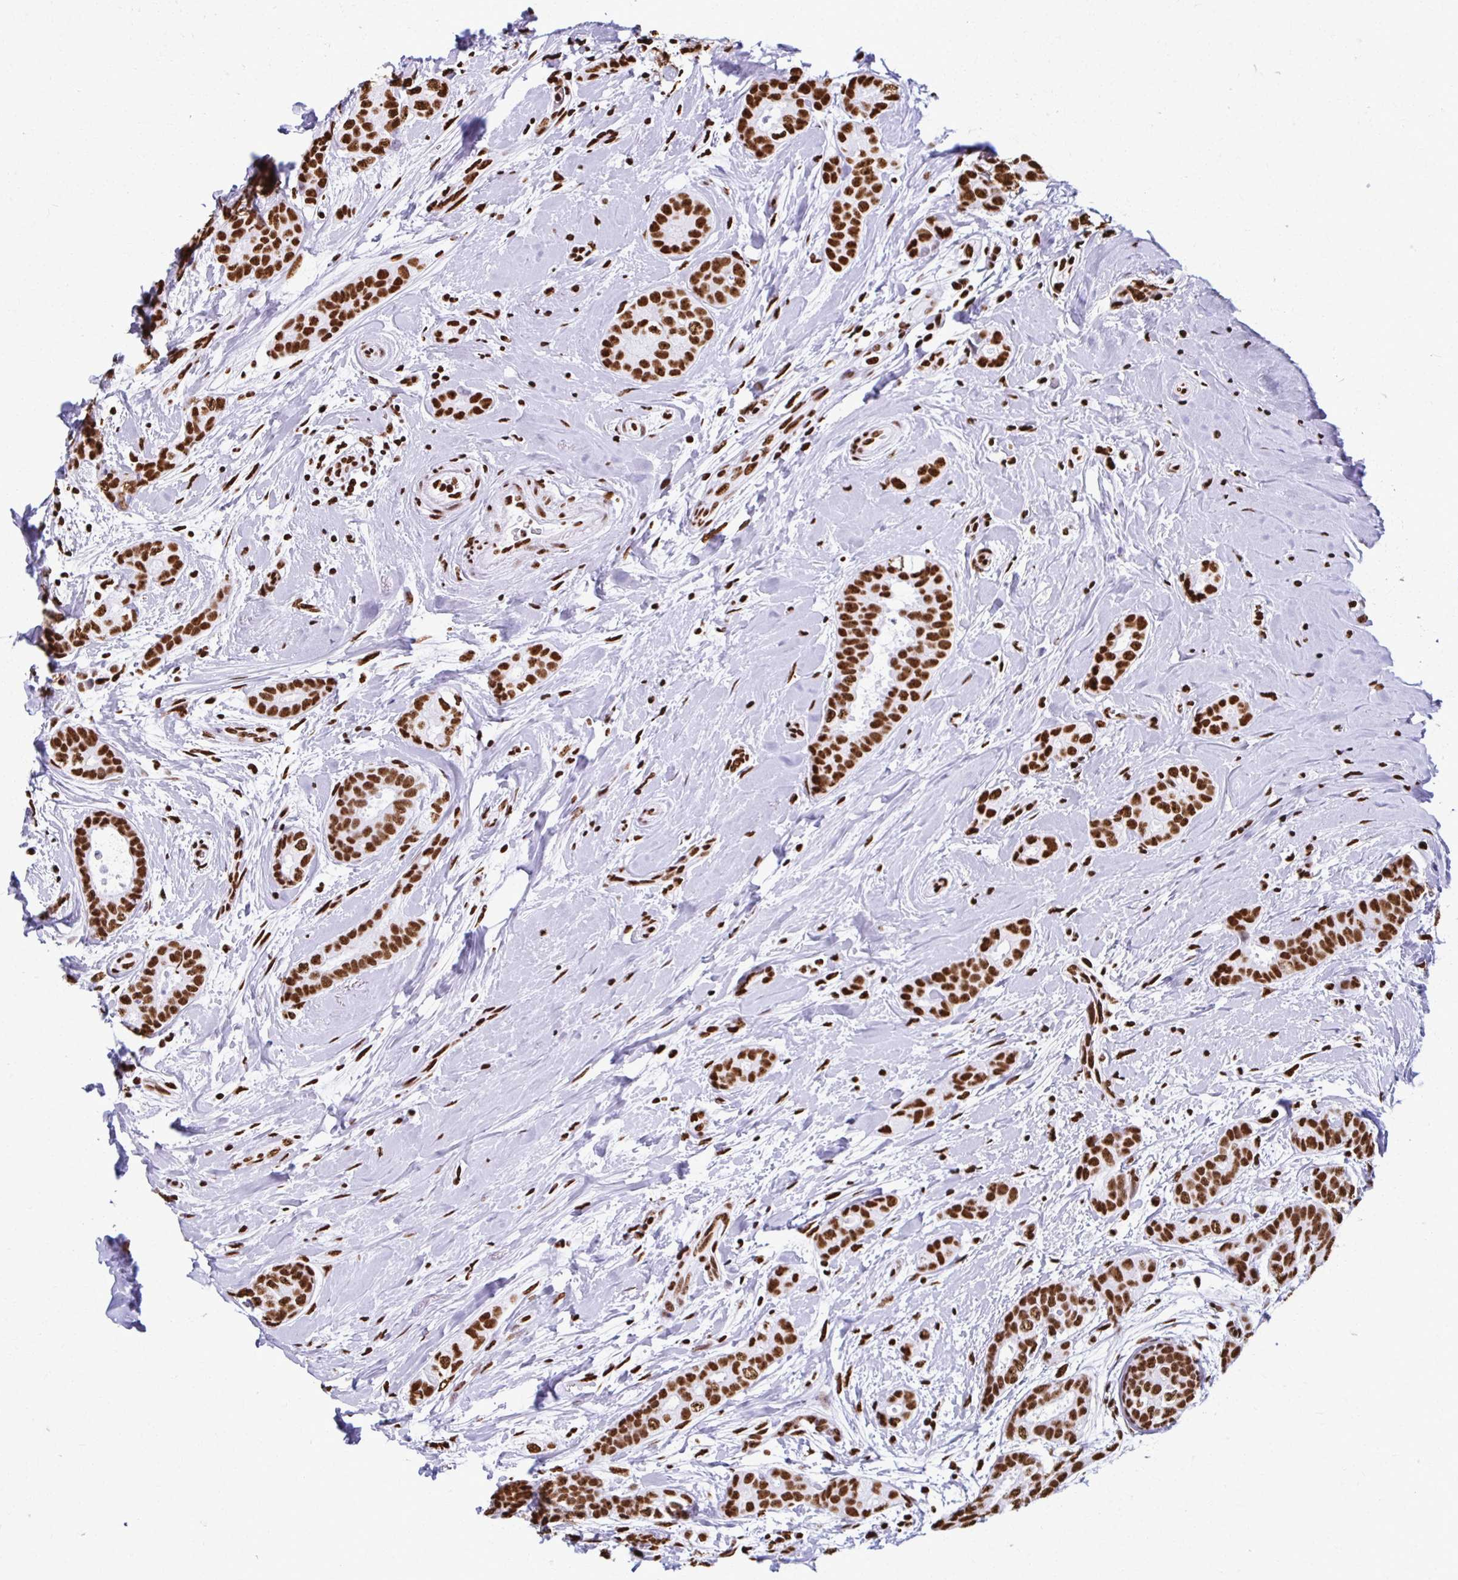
{"staining": {"intensity": "strong", "quantity": ">75%", "location": "nuclear"}, "tissue": "breast cancer", "cell_type": "Tumor cells", "image_type": "cancer", "snomed": [{"axis": "morphology", "description": "Duct carcinoma"}, {"axis": "topography", "description": "Breast"}], "caption": "A brown stain shows strong nuclear expression of a protein in breast cancer tumor cells. (DAB = brown stain, brightfield microscopy at high magnification).", "gene": "NONO", "patient": {"sex": "female", "age": 45}}